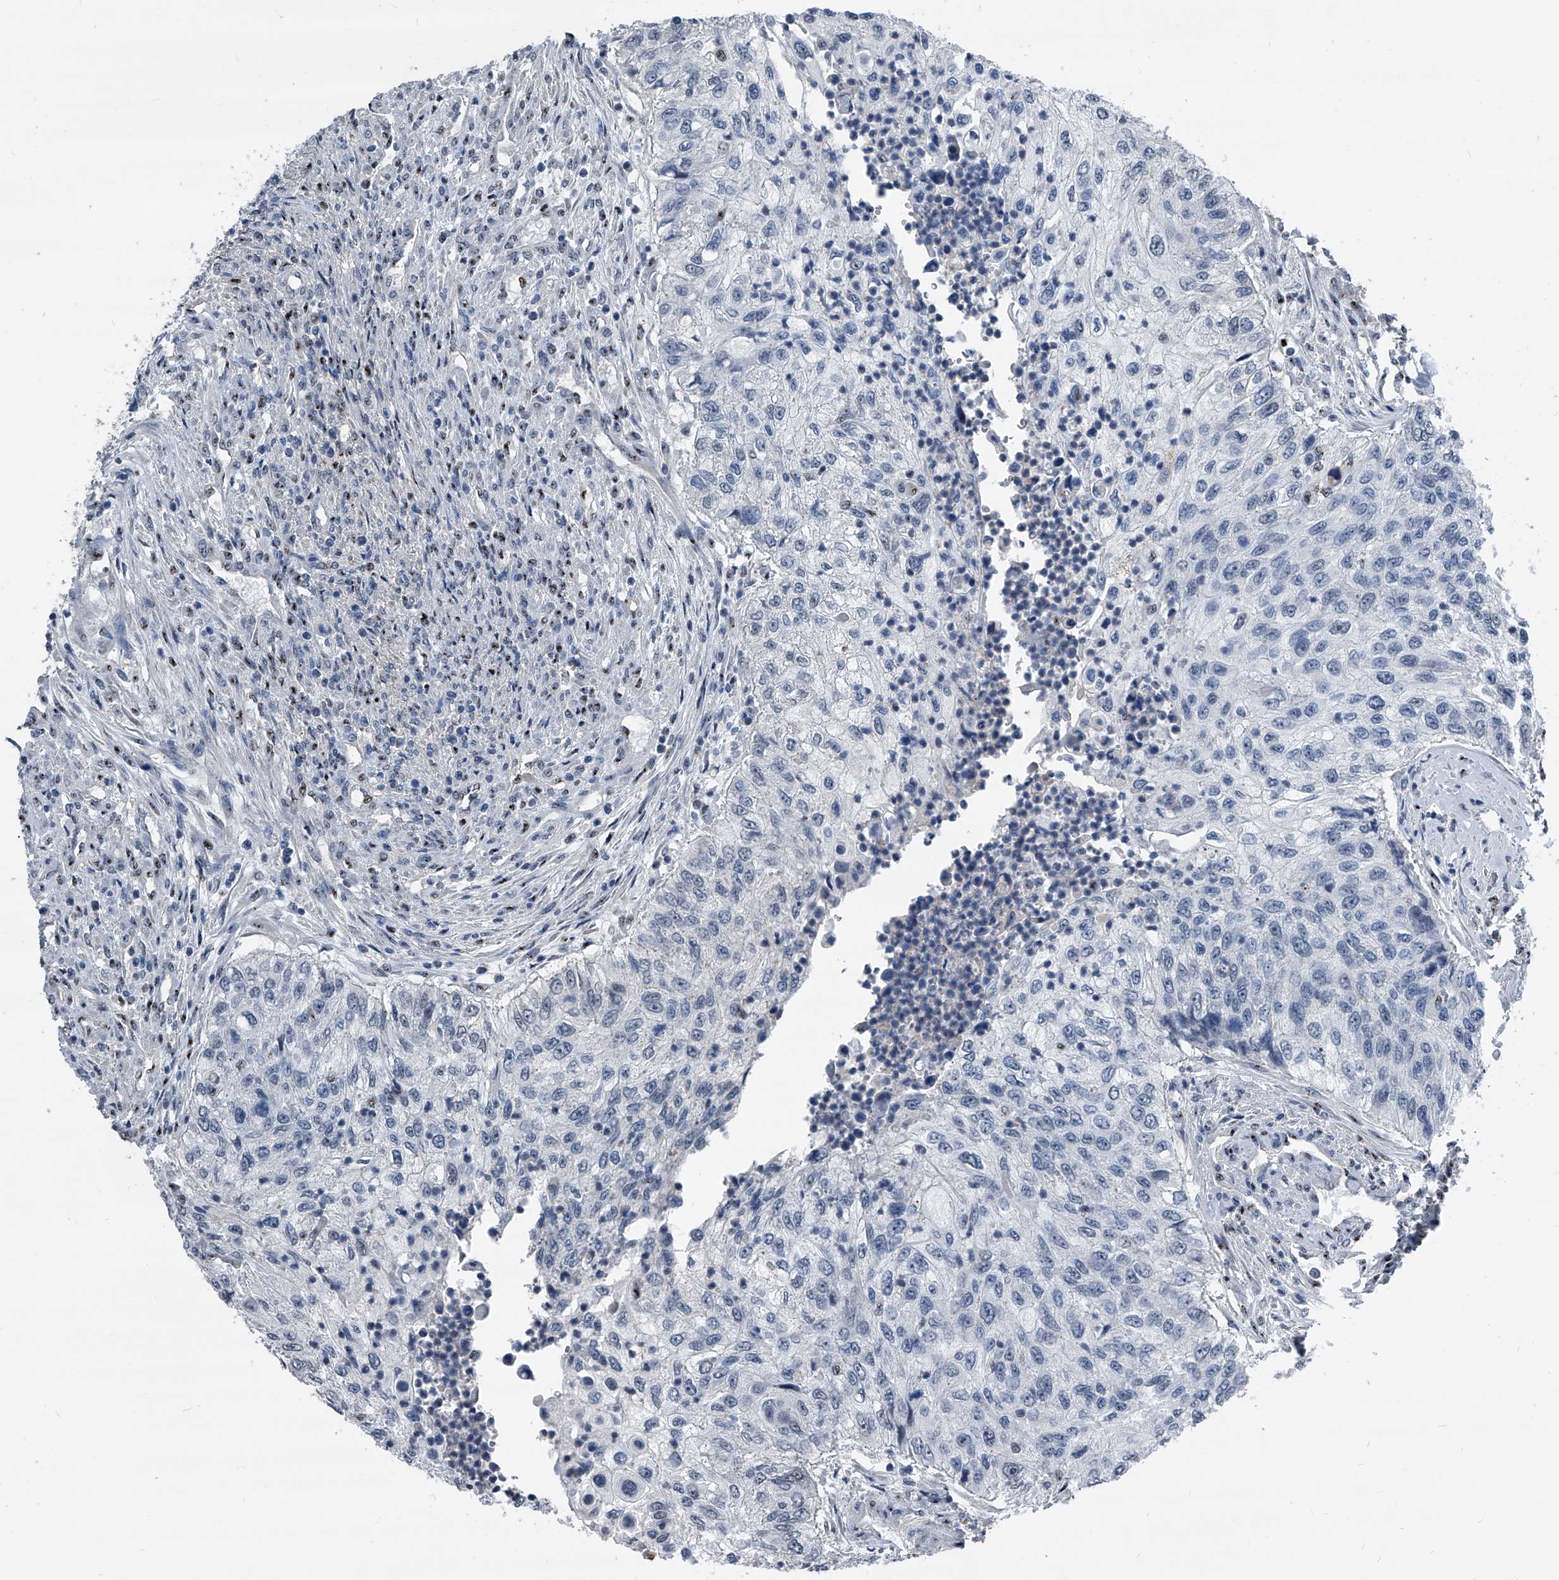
{"staining": {"intensity": "negative", "quantity": "none", "location": "none"}, "tissue": "urothelial cancer", "cell_type": "Tumor cells", "image_type": "cancer", "snomed": [{"axis": "morphology", "description": "Urothelial carcinoma, High grade"}, {"axis": "topography", "description": "Urinary bladder"}], "caption": "Urothelial carcinoma (high-grade) was stained to show a protein in brown. There is no significant expression in tumor cells. (DAB immunohistochemistry (IHC), high magnification).", "gene": "MEN1", "patient": {"sex": "female", "age": 60}}